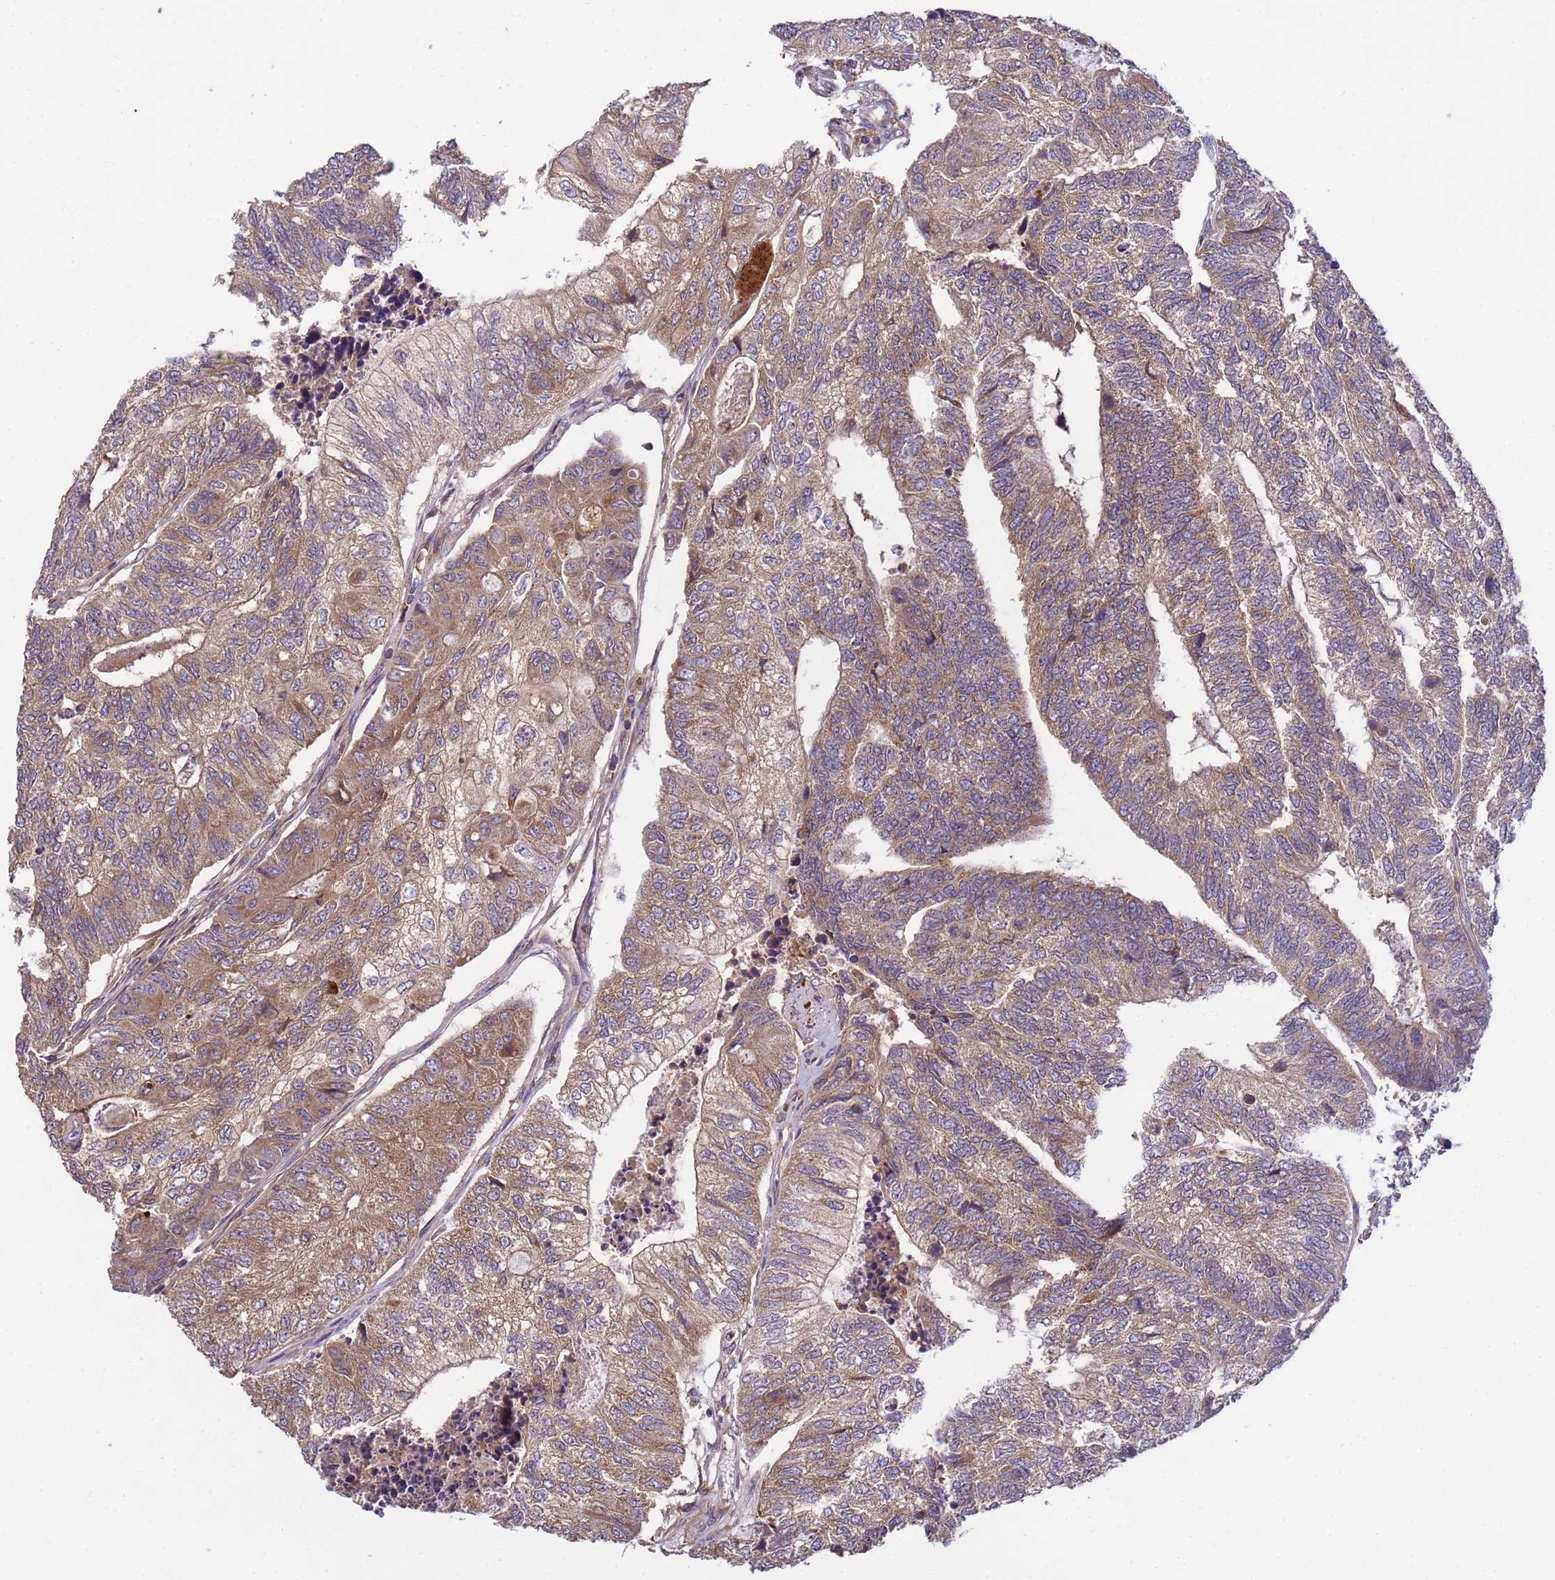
{"staining": {"intensity": "moderate", "quantity": ">75%", "location": "cytoplasmic/membranous"}, "tissue": "colorectal cancer", "cell_type": "Tumor cells", "image_type": "cancer", "snomed": [{"axis": "morphology", "description": "Adenocarcinoma, NOS"}, {"axis": "topography", "description": "Colon"}], "caption": "DAB immunohistochemical staining of human colorectal adenocarcinoma displays moderate cytoplasmic/membranous protein expression in approximately >75% of tumor cells.", "gene": "RAB10", "patient": {"sex": "female", "age": 67}}